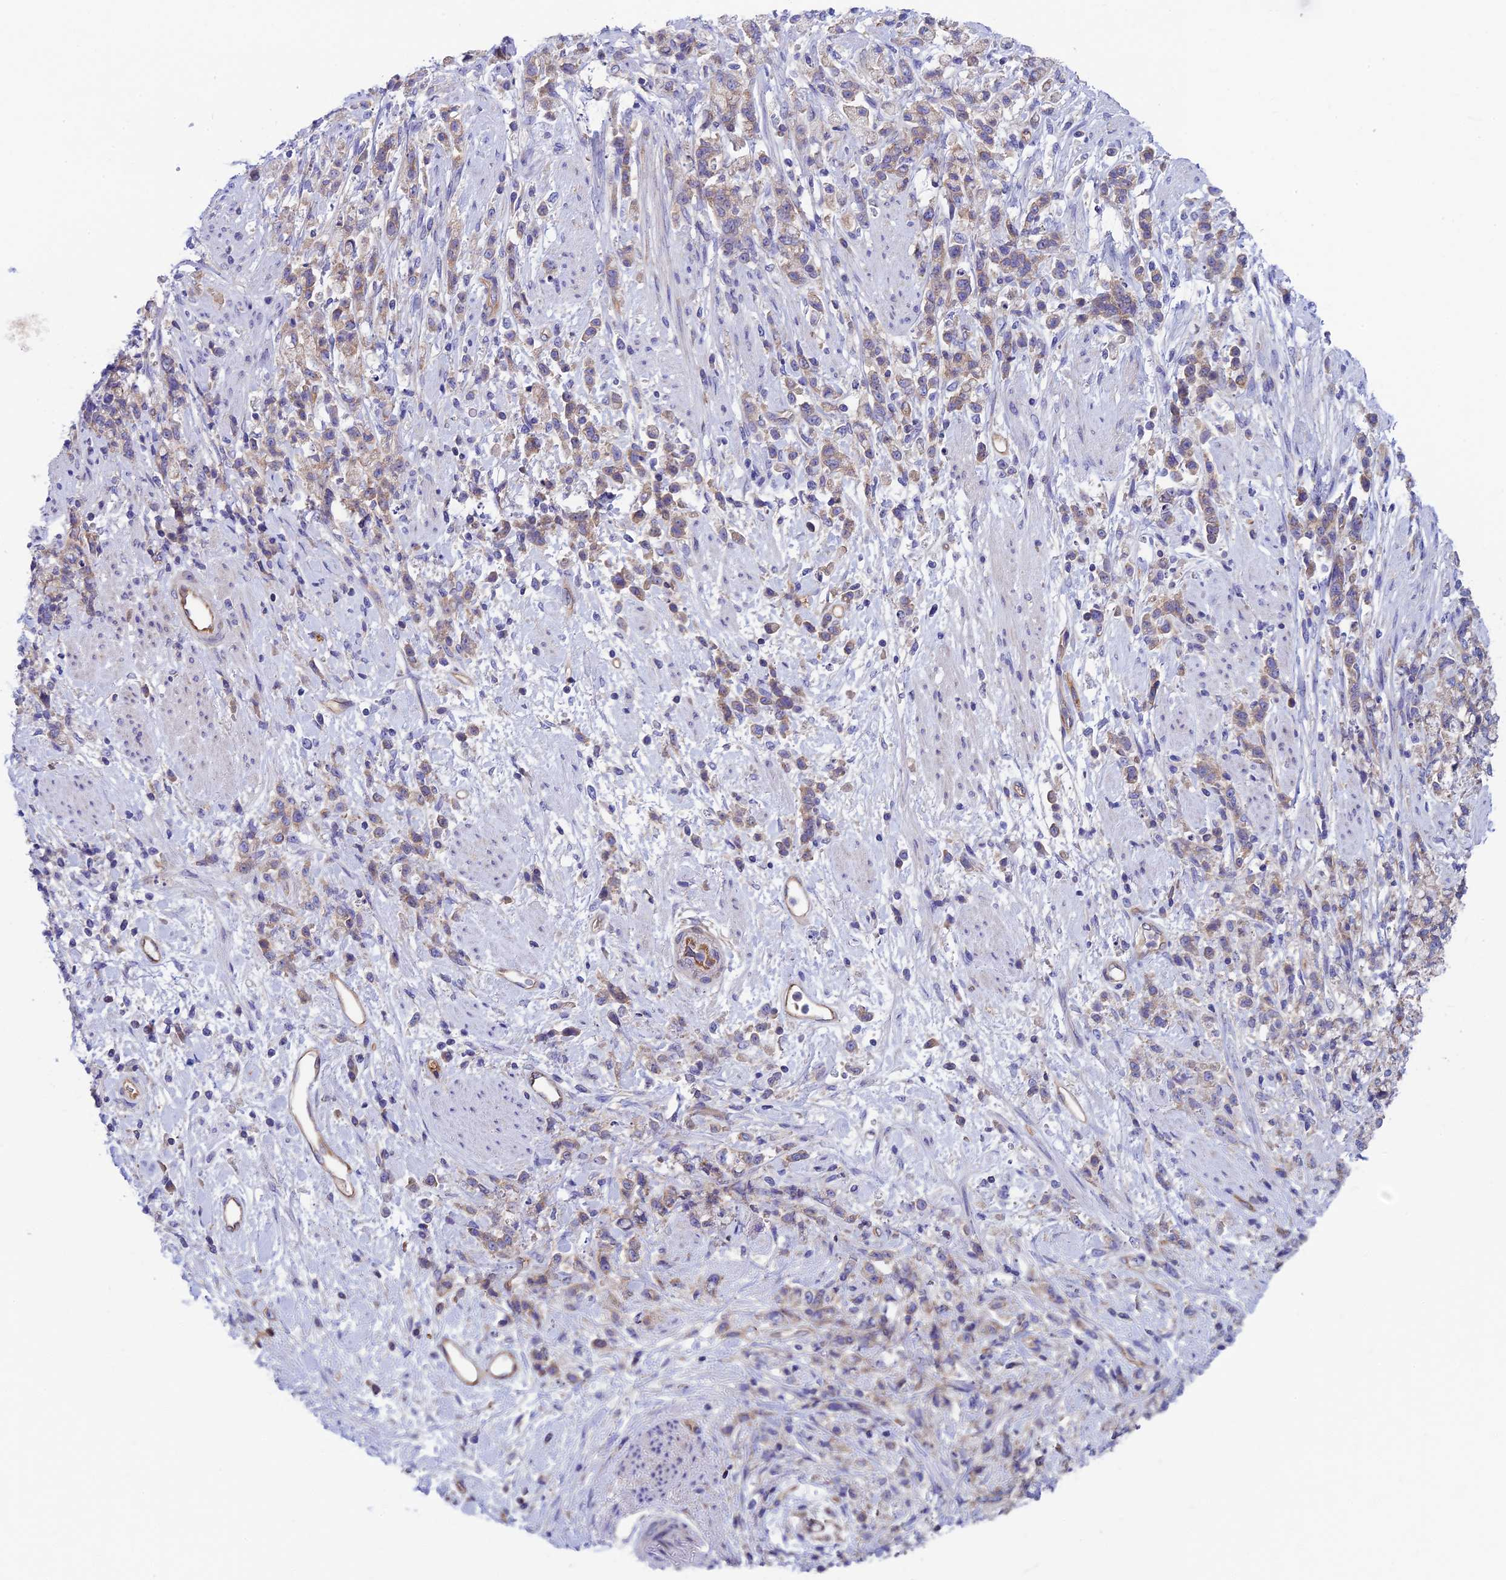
{"staining": {"intensity": "moderate", "quantity": "25%-75%", "location": "cytoplasmic/membranous"}, "tissue": "stomach cancer", "cell_type": "Tumor cells", "image_type": "cancer", "snomed": [{"axis": "morphology", "description": "Adenocarcinoma, NOS"}, {"axis": "topography", "description": "Stomach"}], "caption": "Stomach cancer (adenocarcinoma) was stained to show a protein in brown. There is medium levels of moderate cytoplasmic/membranous staining in about 25%-75% of tumor cells.", "gene": "PPFIA3", "patient": {"sex": "female", "age": 60}}